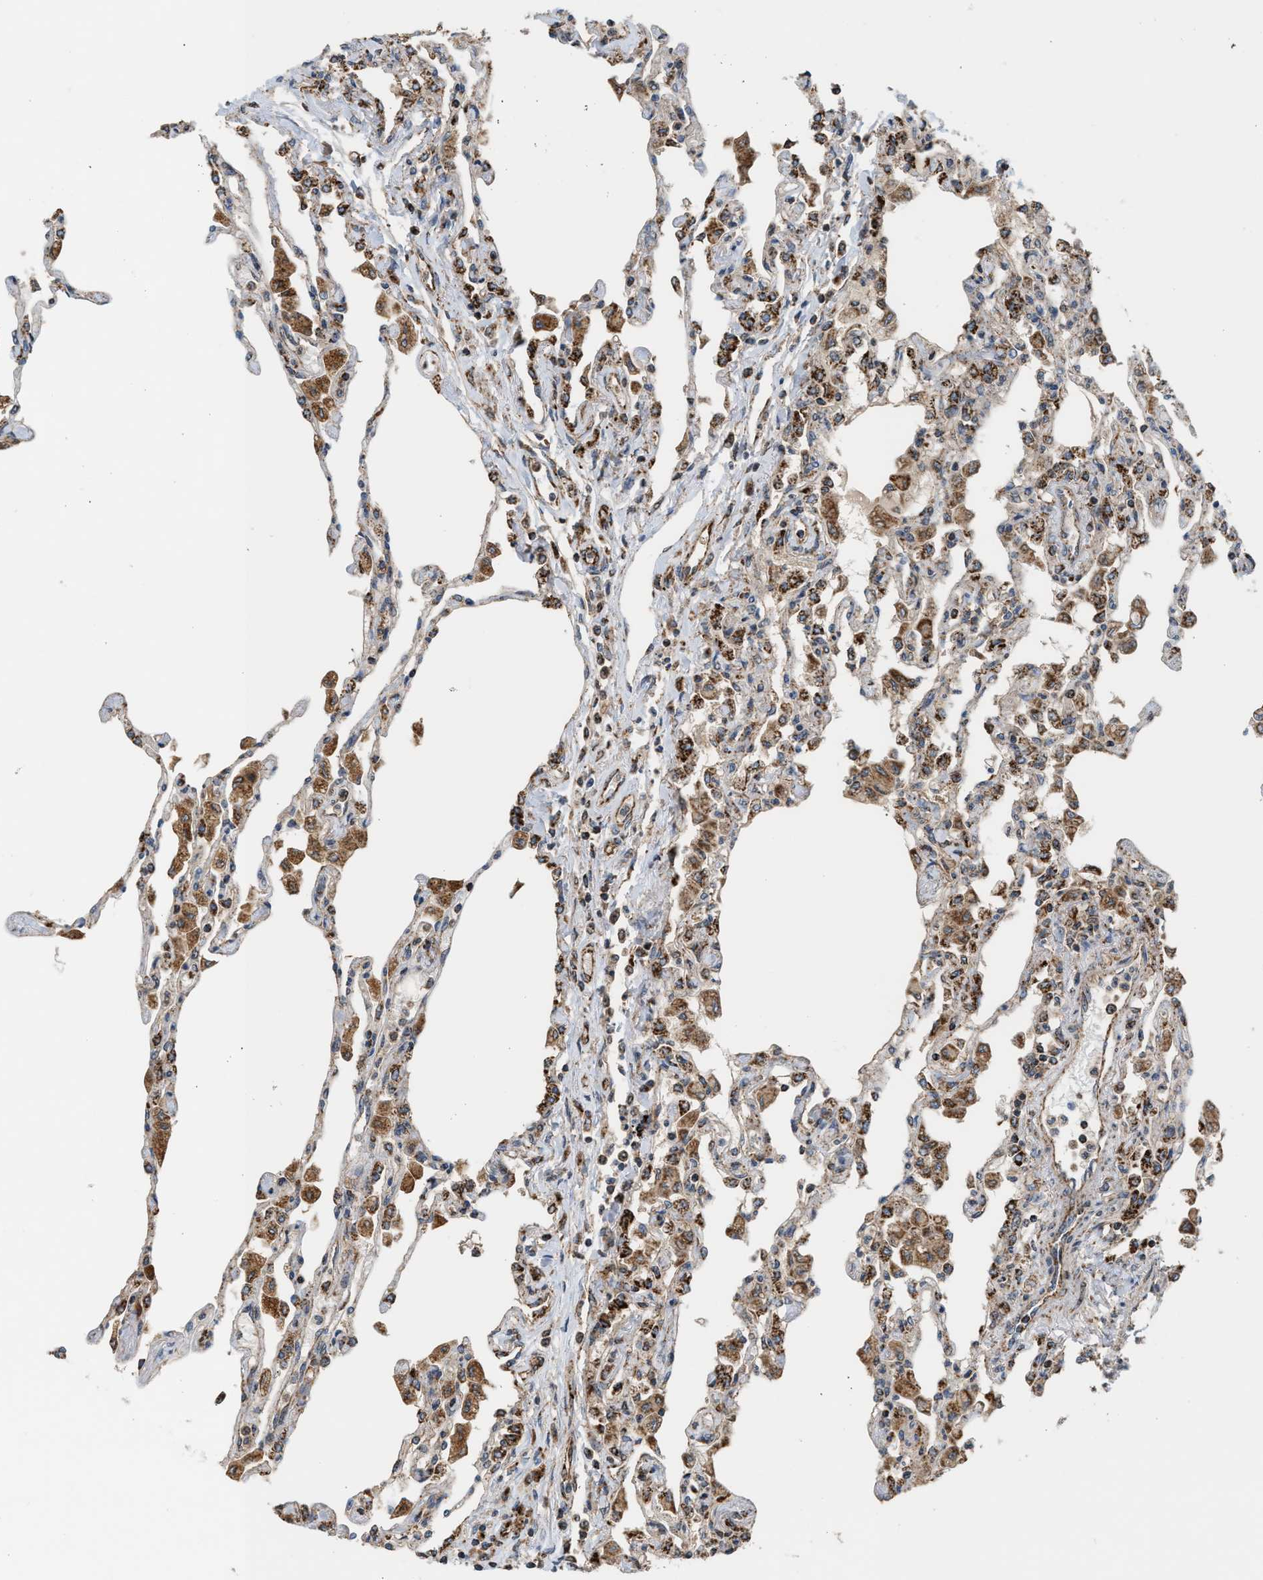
{"staining": {"intensity": "moderate", "quantity": ">75%", "location": "cytoplasmic/membranous"}, "tissue": "lung", "cell_type": "Alveolar cells", "image_type": "normal", "snomed": [{"axis": "morphology", "description": "Normal tissue, NOS"}, {"axis": "topography", "description": "Bronchus"}, {"axis": "topography", "description": "Lung"}], "caption": "Lung was stained to show a protein in brown. There is medium levels of moderate cytoplasmic/membranous staining in about >75% of alveolar cells. (IHC, brightfield microscopy, high magnification).", "gene": "SGSM2", "patient": {"sex": "female", "age": 49}}